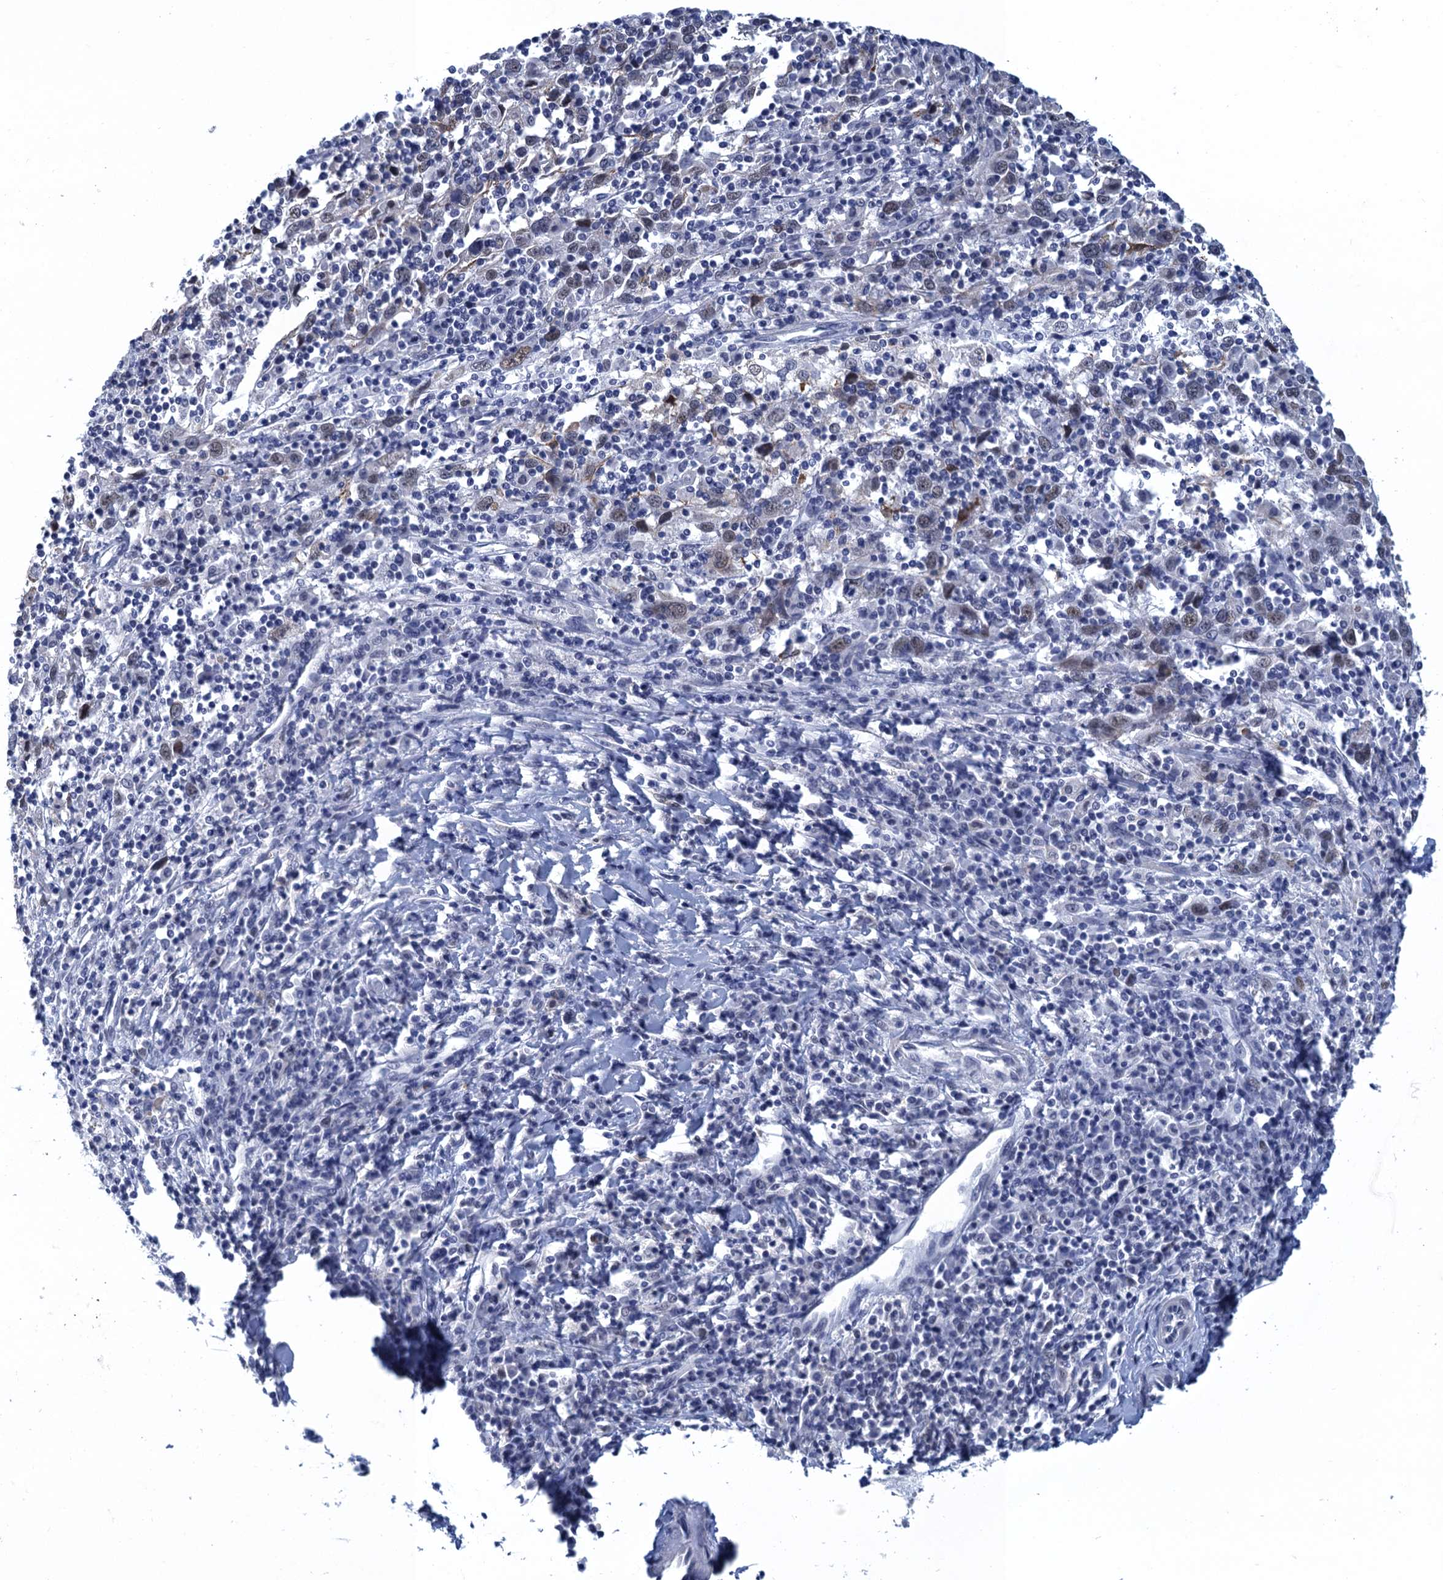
{"staining": {"intensity": "weak", "quantity": "<25%", "location": "nuclear"}, "tissue": "cervical cancer", "cell_type": "Tumor cells", "image_type": "cancer", "snomed": [{"axis": "morphology", "description": "Squamous cell carcinoma, NOS"}, {"axis": "topography", "description": "Cervix"}], "caption": "The image reveals no staining of tumor cells in cervical squamous cell carcinoma.", "gene": "GINS3", "patient": {"sex": "female", "age": 46}}